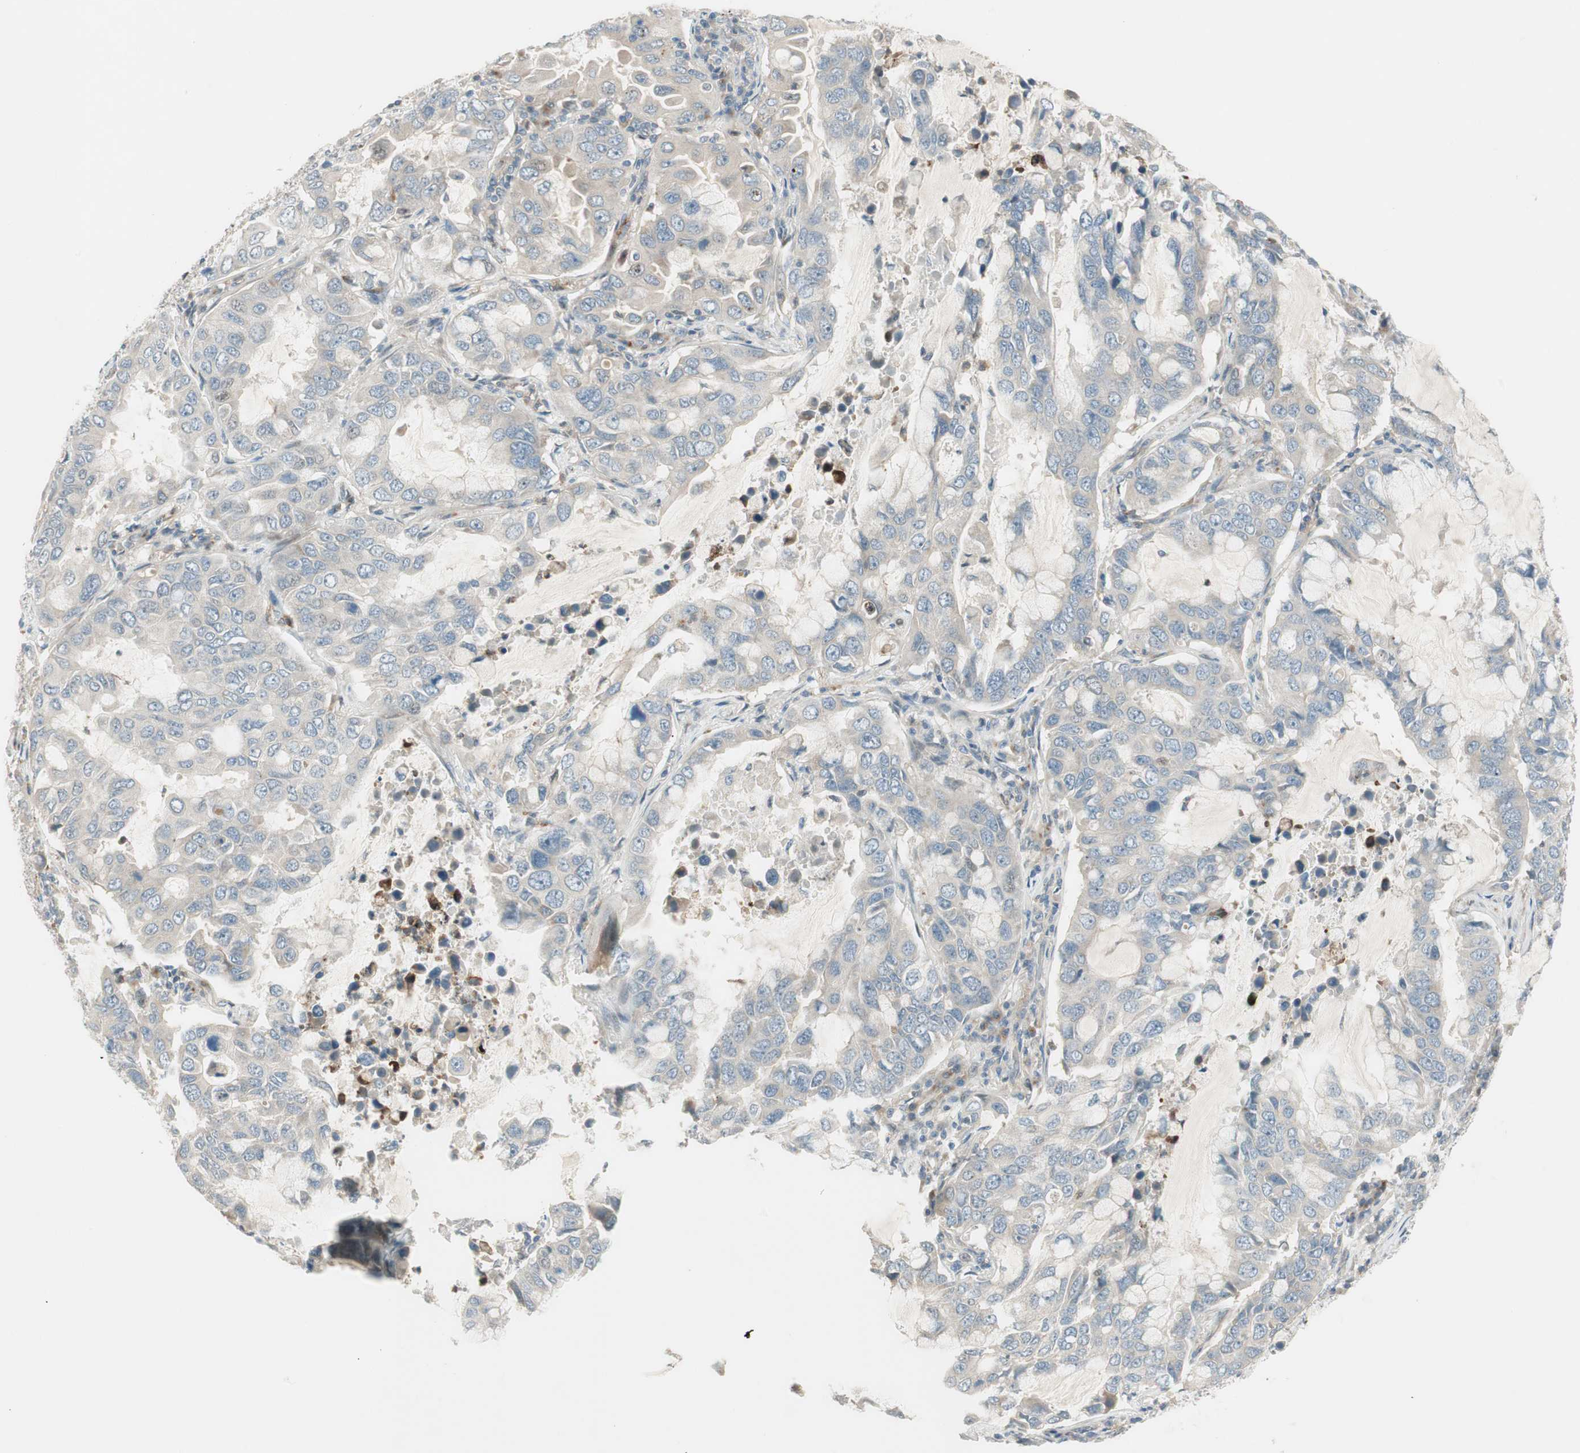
{"staining": {"intensity": "weak", "quantity": "25%-75%", "location": "cytoplasmic/membranous"}, "tissue": "lung cancer", "cell_type": "Tumor cells", "image_type": "cancer", "snomed": [{"axis": "morphology", "description": "Adenocarcinoma, NOS"}, {"axis": "topography", "description": "Lung"}], "caption": "This histopathology image displays lung cancer (adenocarcinoma) stained with immunohistochemistry (IHC) to label a protein in brown. The cytoplasmic/membranous of tumor cells show weak positivity for the protein. Nuclei are counter-stained blue.", "gene": "CGRRF1", "patient": {"sex": "male", "age": 64}}